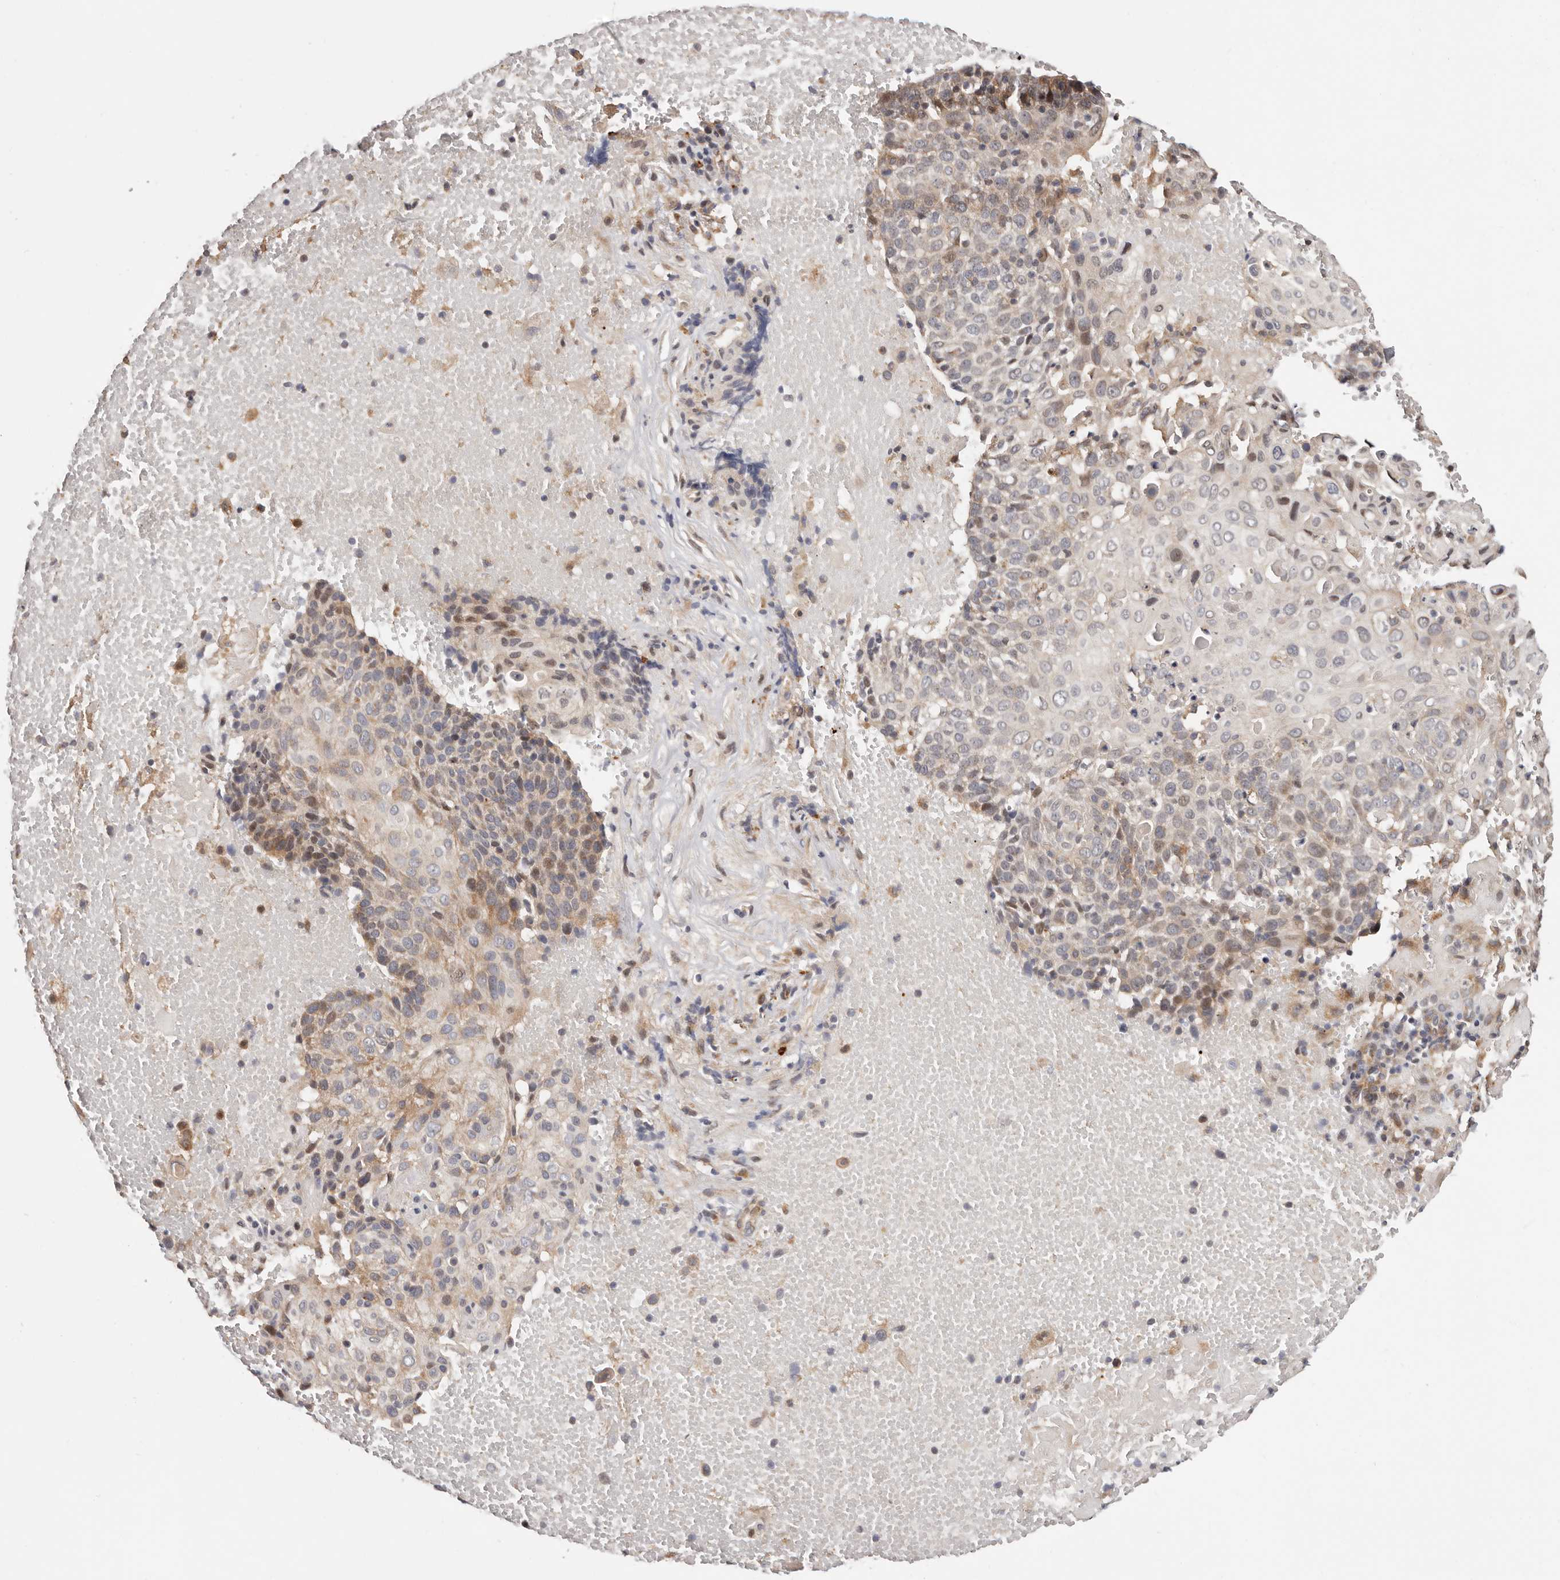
{"staining": {"intensity": "moderate", "quantity": "<25%", "location": "cytoplasmic/membranous"}, "tissue": "cervical cancer", "cell_type": "Tumor cells", "image_type": "cancer", "snomed": [{"axis": "morphology", "description": "Squamous cell carcinoma, NOS"}, {"axis": "topography", "description": "Cervix"}], "caption": "Human cervical cancer (squamous cell carcinoma) stained for a protein (brown) shows moderate cytoplasmic/membranous positive staining in approximately <25% of tumor cells.", "gene": "USP33", "patient": {"sex": "female", "age": 74}}